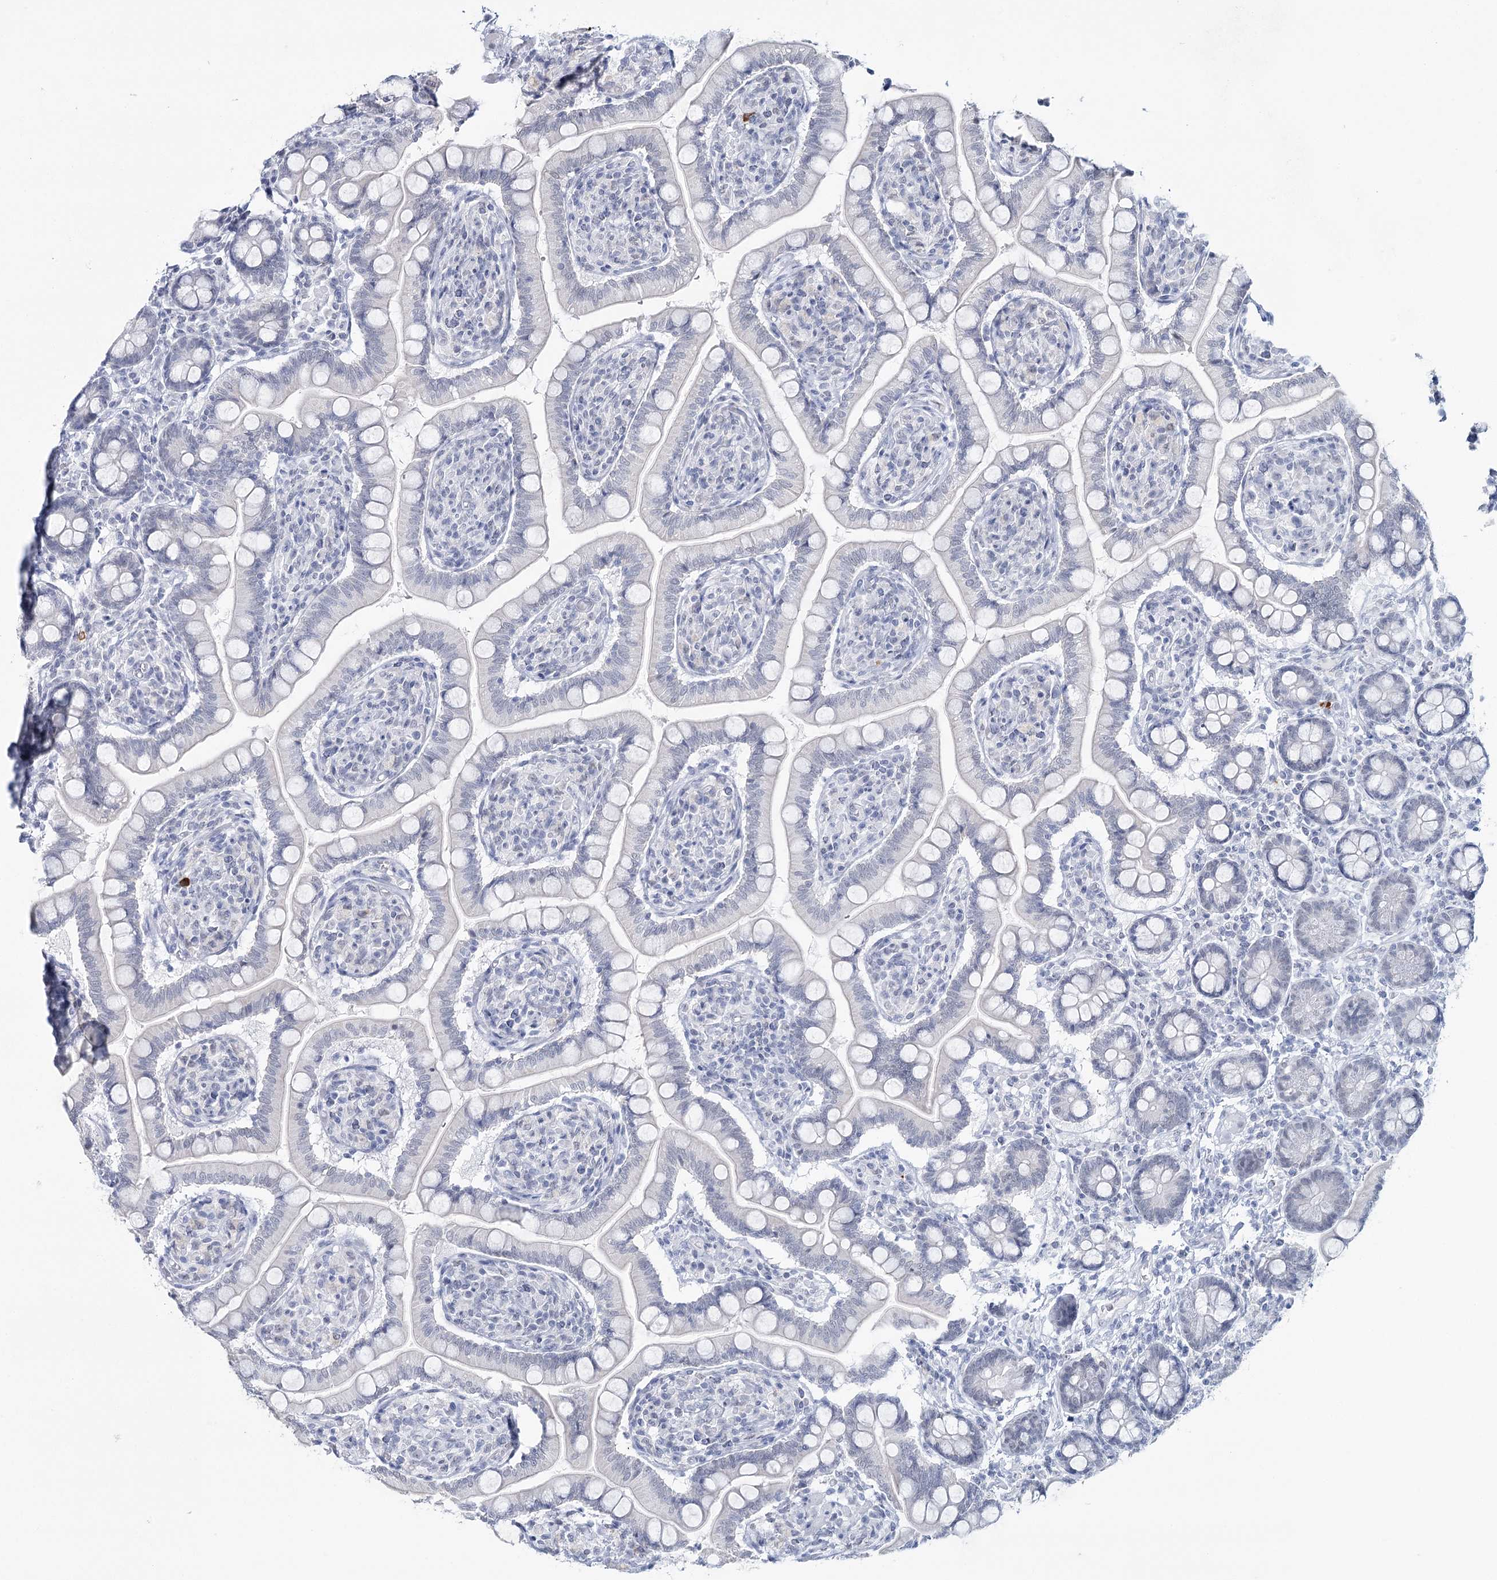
{"staining": {"intensity": "weak", "quantity": "<25%", "location": "nuclear"}, "tissue": "small intestine", "cell_type": "Glandular cells", "image_type": "normal", "snomed": [{"axis": "morphology", "description": "Normal tissue, NOS"}, {"axis": "topography", "description": "Small intestine"}], "caption": "Immunohistochemical staining of normal human small intestine reveals no significant positivity in glandular cells.", "gene": "ZC3H8", "patient": {"sex": "female", "age": 64}}